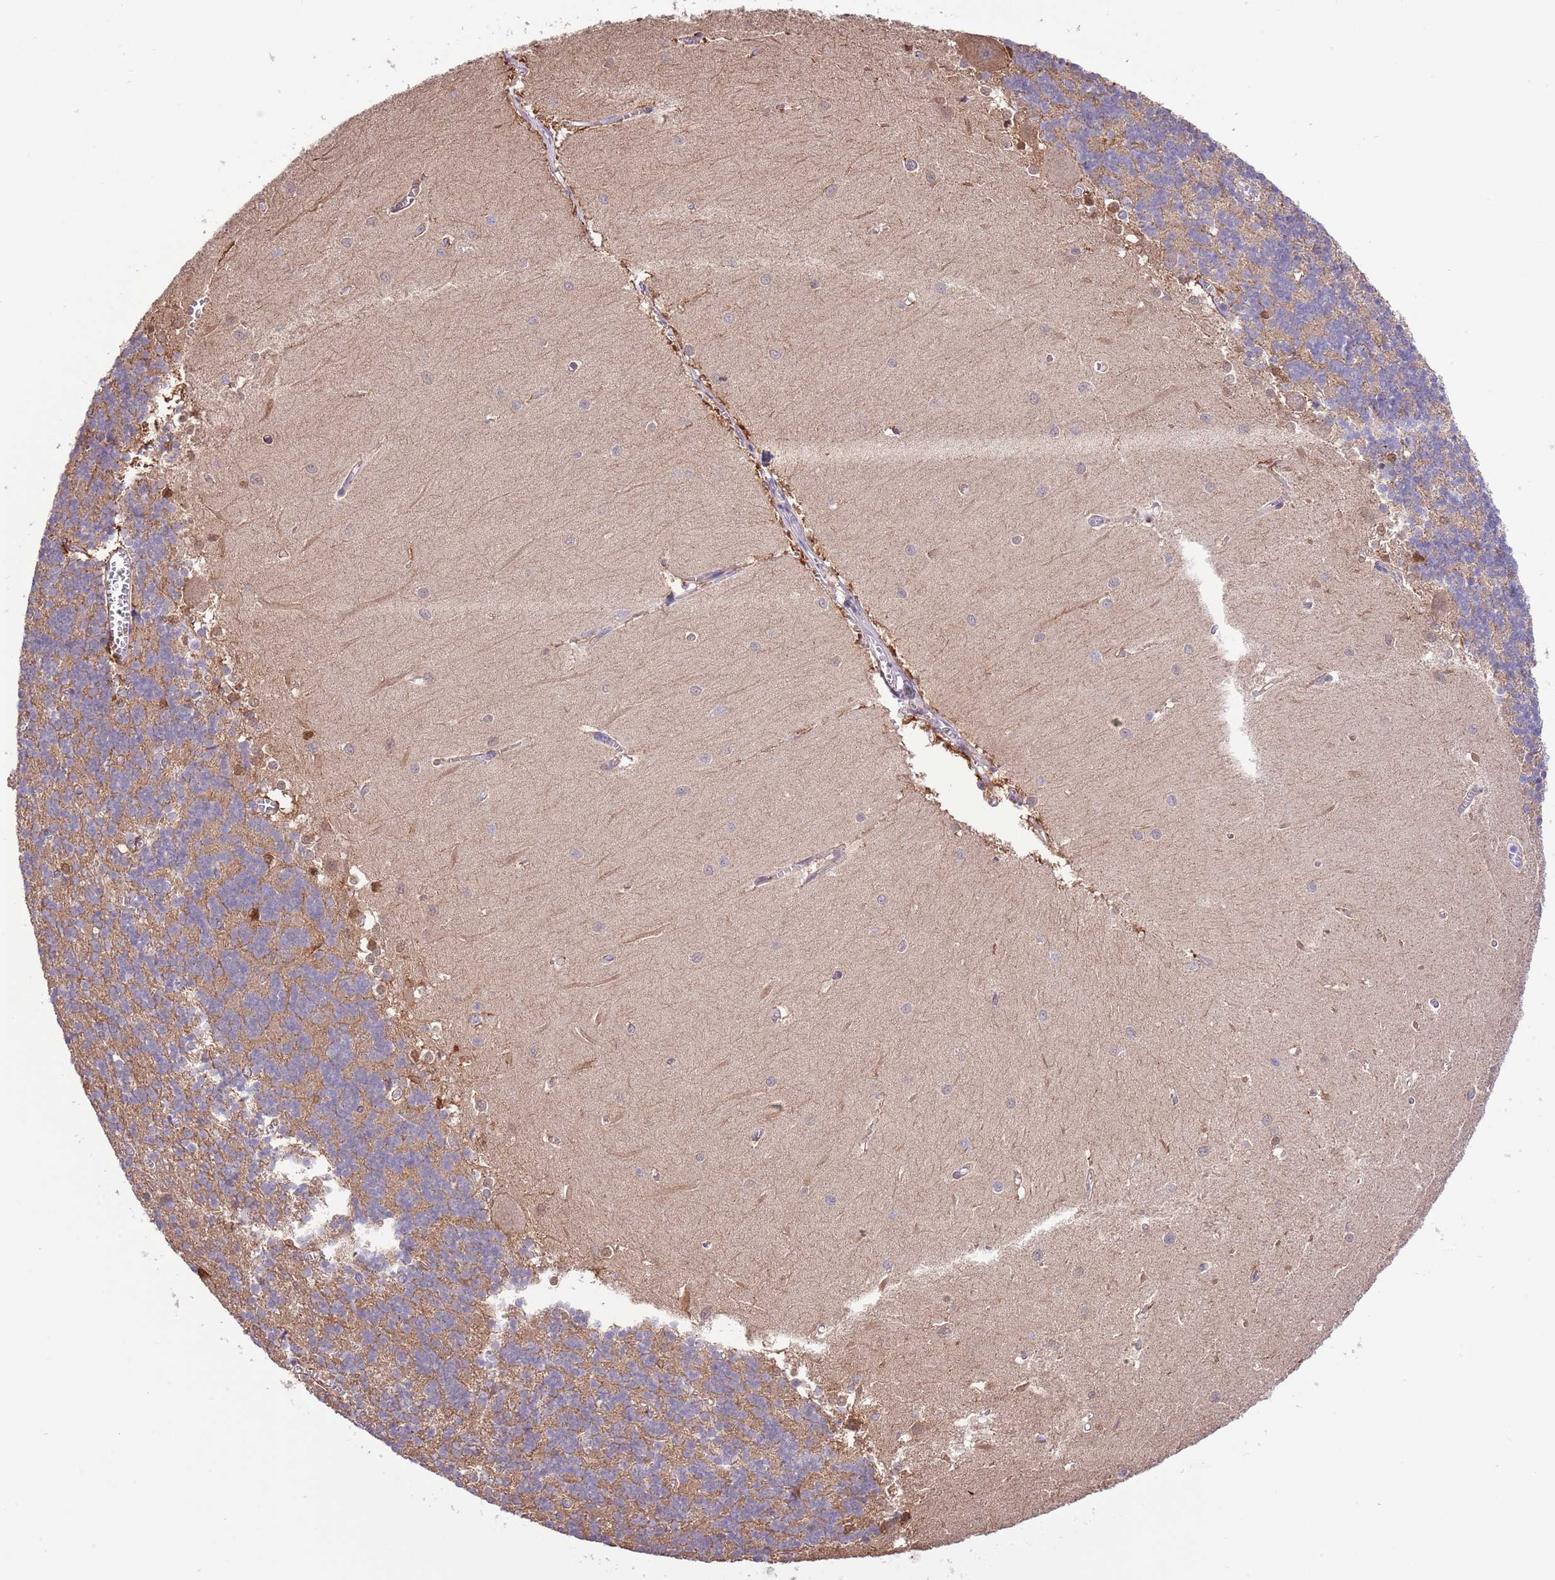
{"staining": {"intensity": "moderate", "quantity": "25%-75%", "location": "cytoplasmic/membranous"}, "tissue": "cerebellum", "cell_type": "Cells in granular layer", "image_type": "normal", "snomed": [{"axis": "morphology", "description": "Normal tissue, NOS"}, {"axis": "topography", "description": "Cerebellum"}], "caption": "Cerebellum stained for a protein shows moderate cytoplasmic/membranous positivity in cells in granular layer. (Brightfield microscopy of DAB IHC at high magnification).", "gene": "PRR32", "patient": {"sex": "male", "age": 37}}